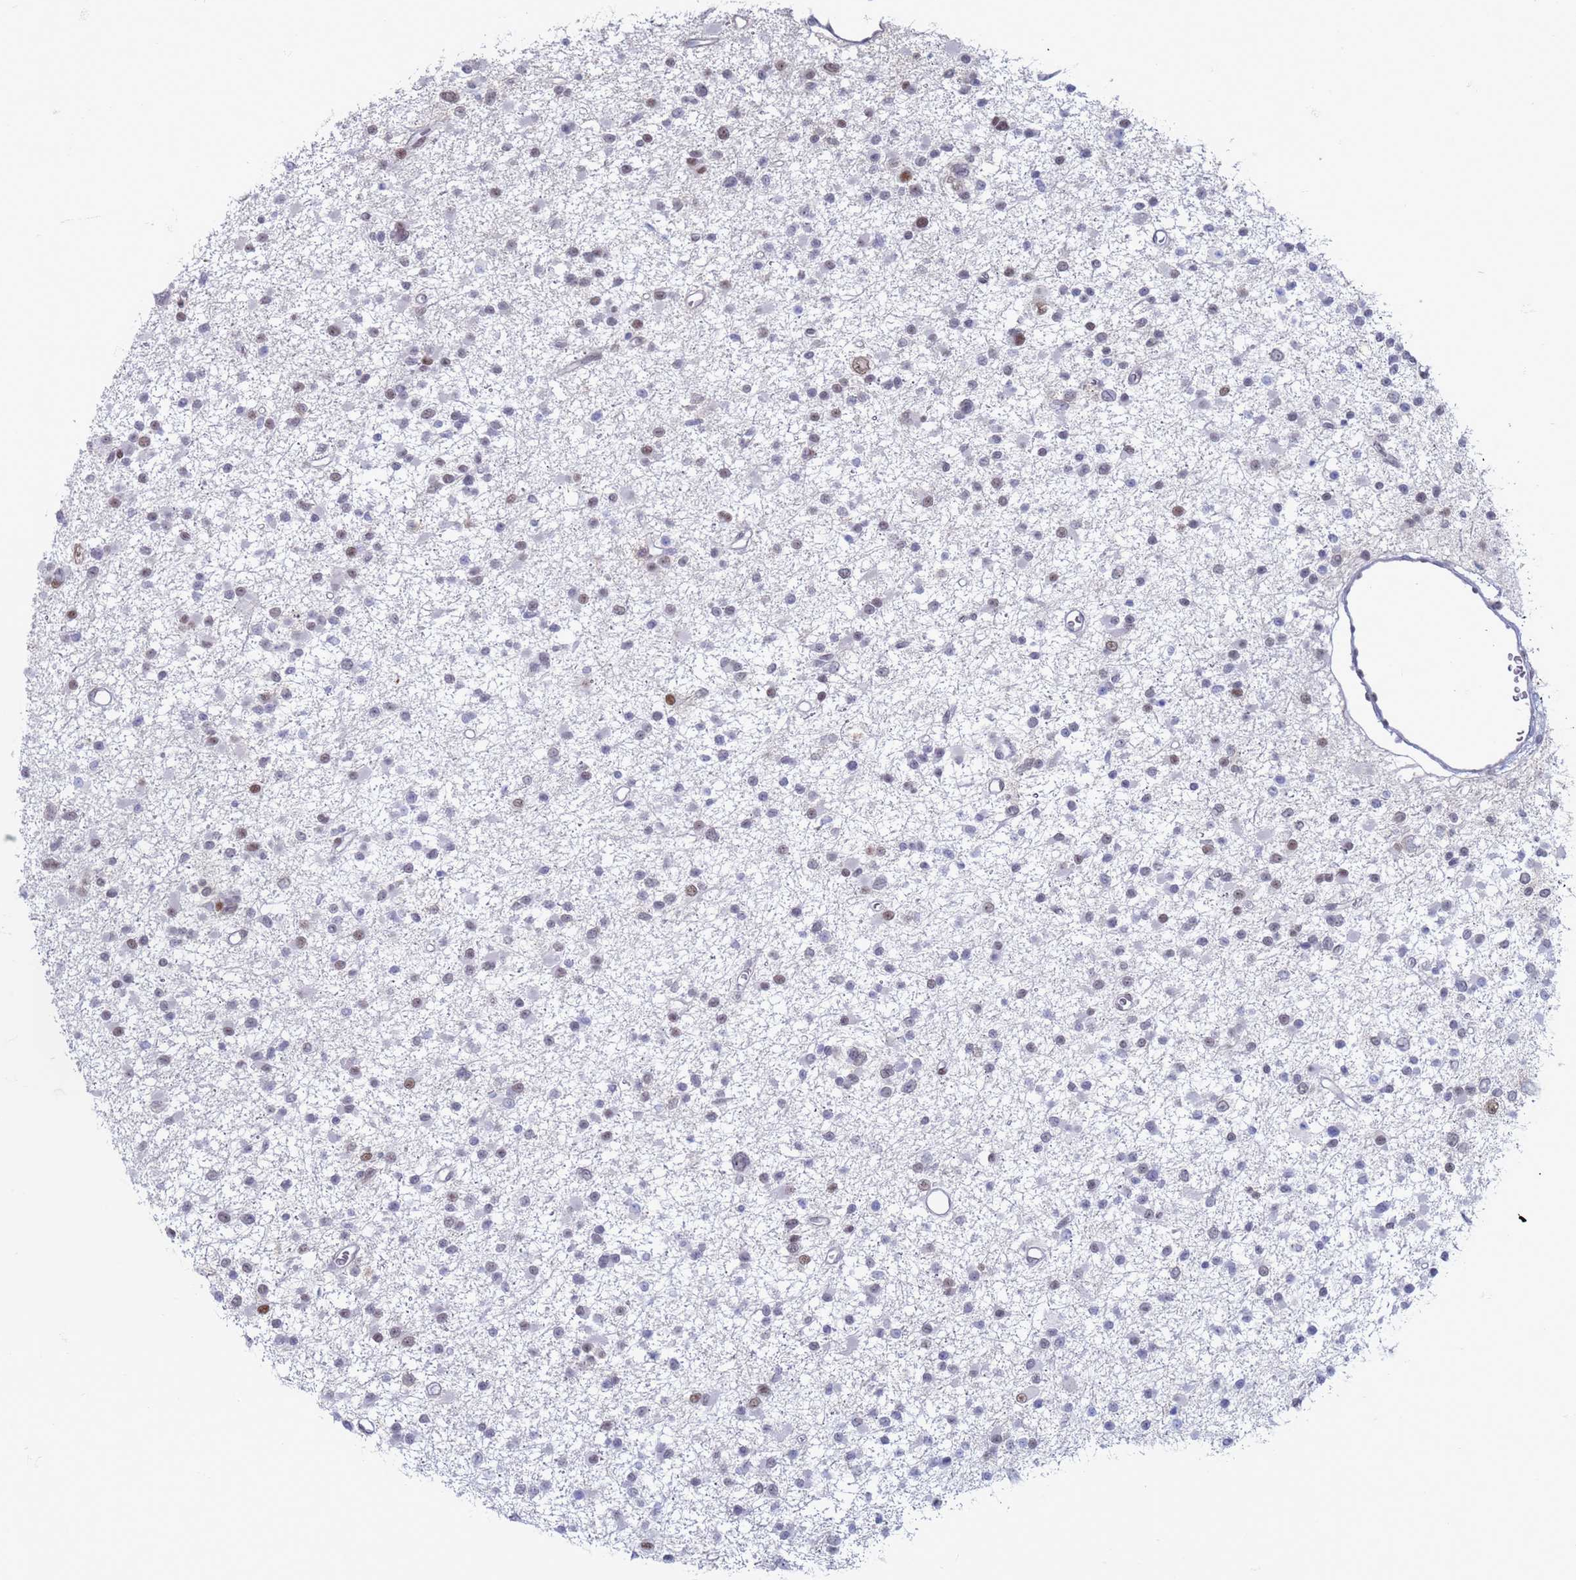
{"staining": {"intensity": "weak", "quantity": "<25%", "location": "nuclear"}, "tissue": "glioma", "cell_type": "Tumor cells", "image_type": "cancer", "snomed": [{"axis": "morphology", "description": "Glioma, malignant, Low grade"}, {"axis": "topography", "description": "Brain"}], "caption": "Tumor cells are negative for brown protein staining in low-grade glioma (malignant).", "gene": "SAE1", "patient": {"sex": "female", "age": 22}}